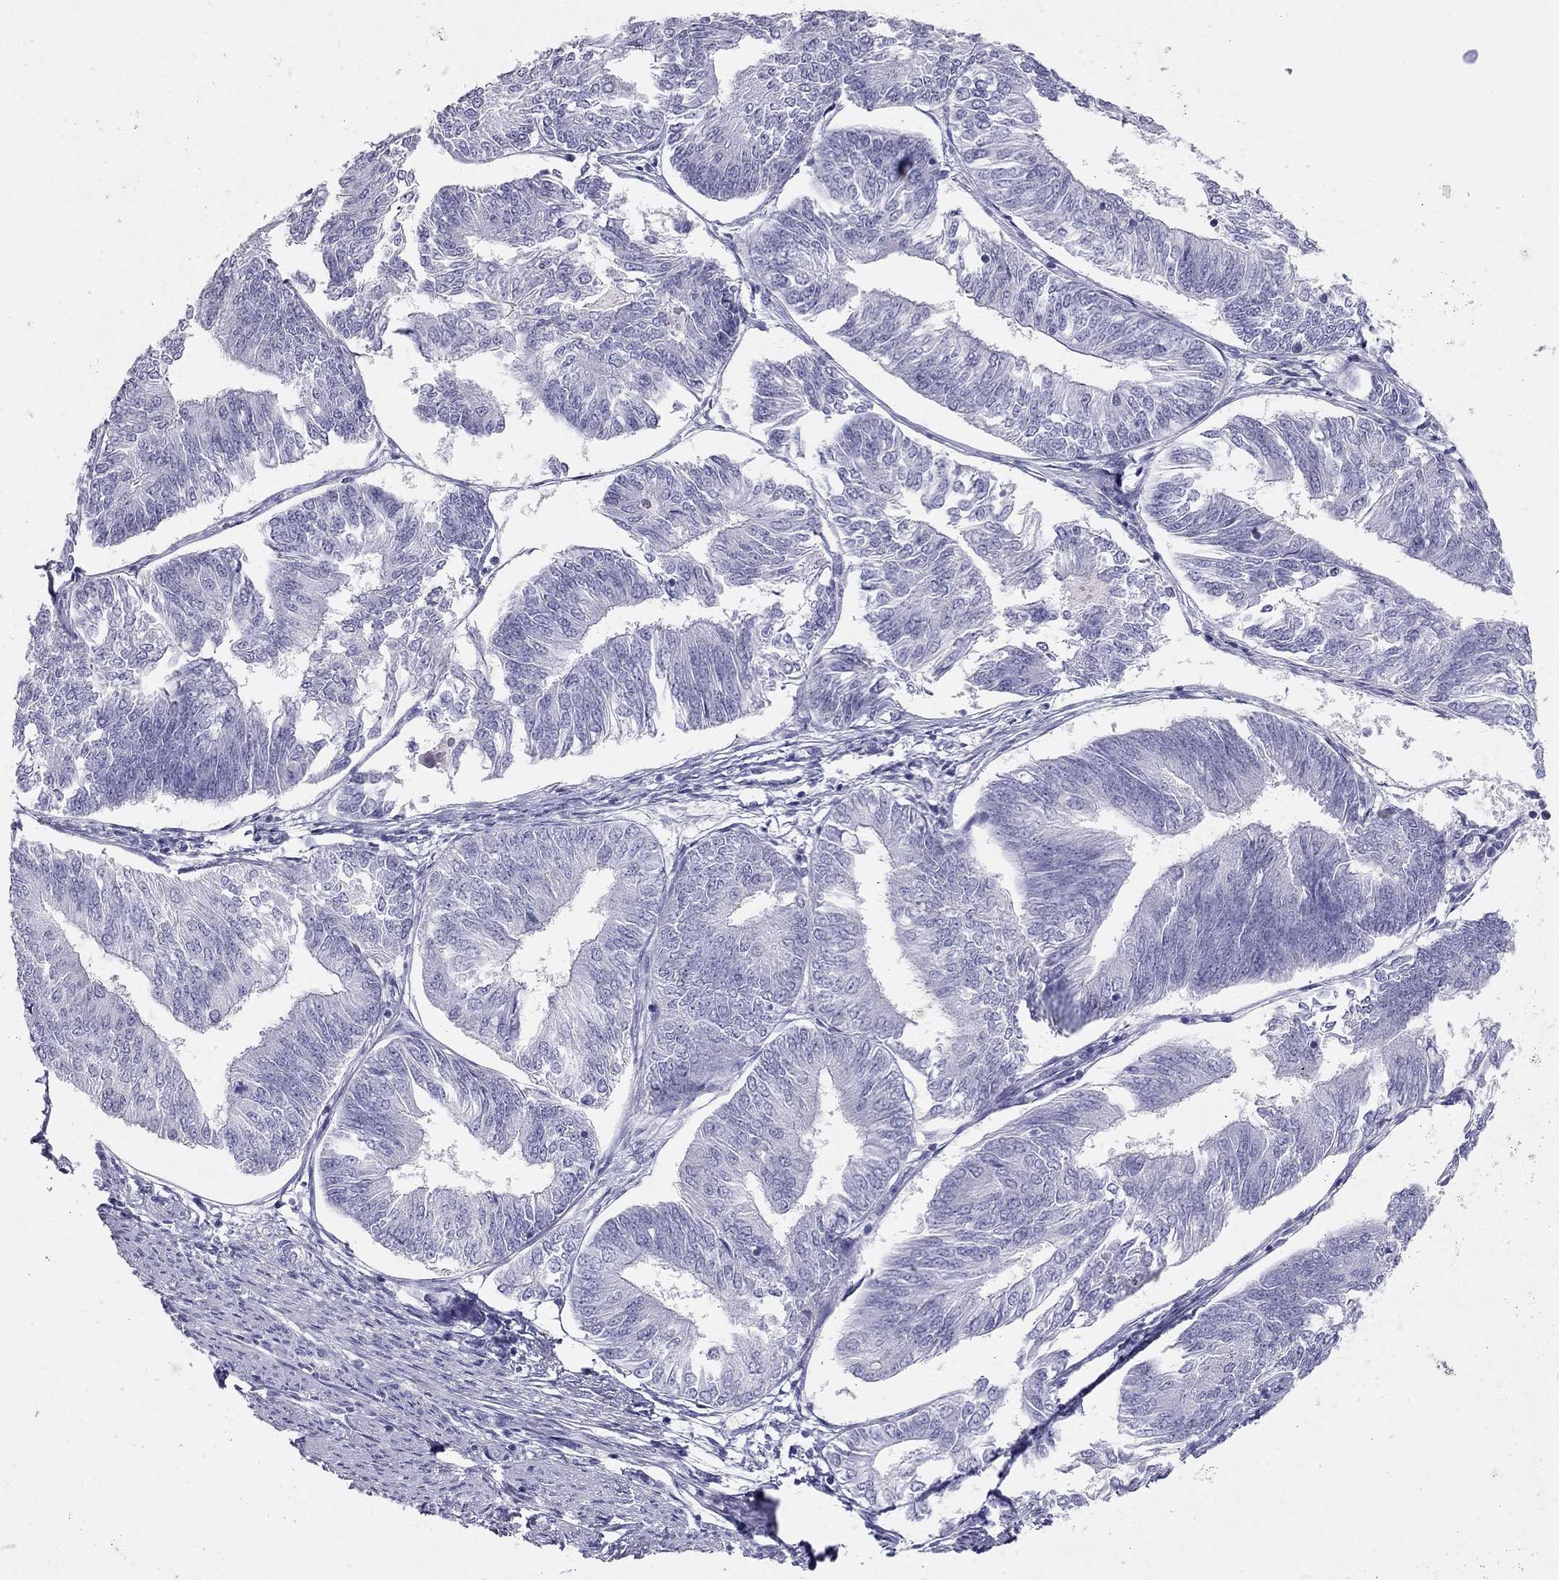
{"staining": {"intensity": "negative", "quantity": "none", "location": "none"}, "tissue": "endometrial cancer", "cell_type": "Tumor cells", "image_type": "cancer", "snomed": [{"axis": "morphology", "description": "Adenocarcinoma, NOS"}, {"axis": "topography", "description": "Endometrium"}], "caption": "This is a photomicrograph of immunohistochemistry staining of adenocarcinoma (endometrial), which shows no staining in tumor cells.", "gene": "KLRG1", "patient": {"sex": "female", "age": 58}}